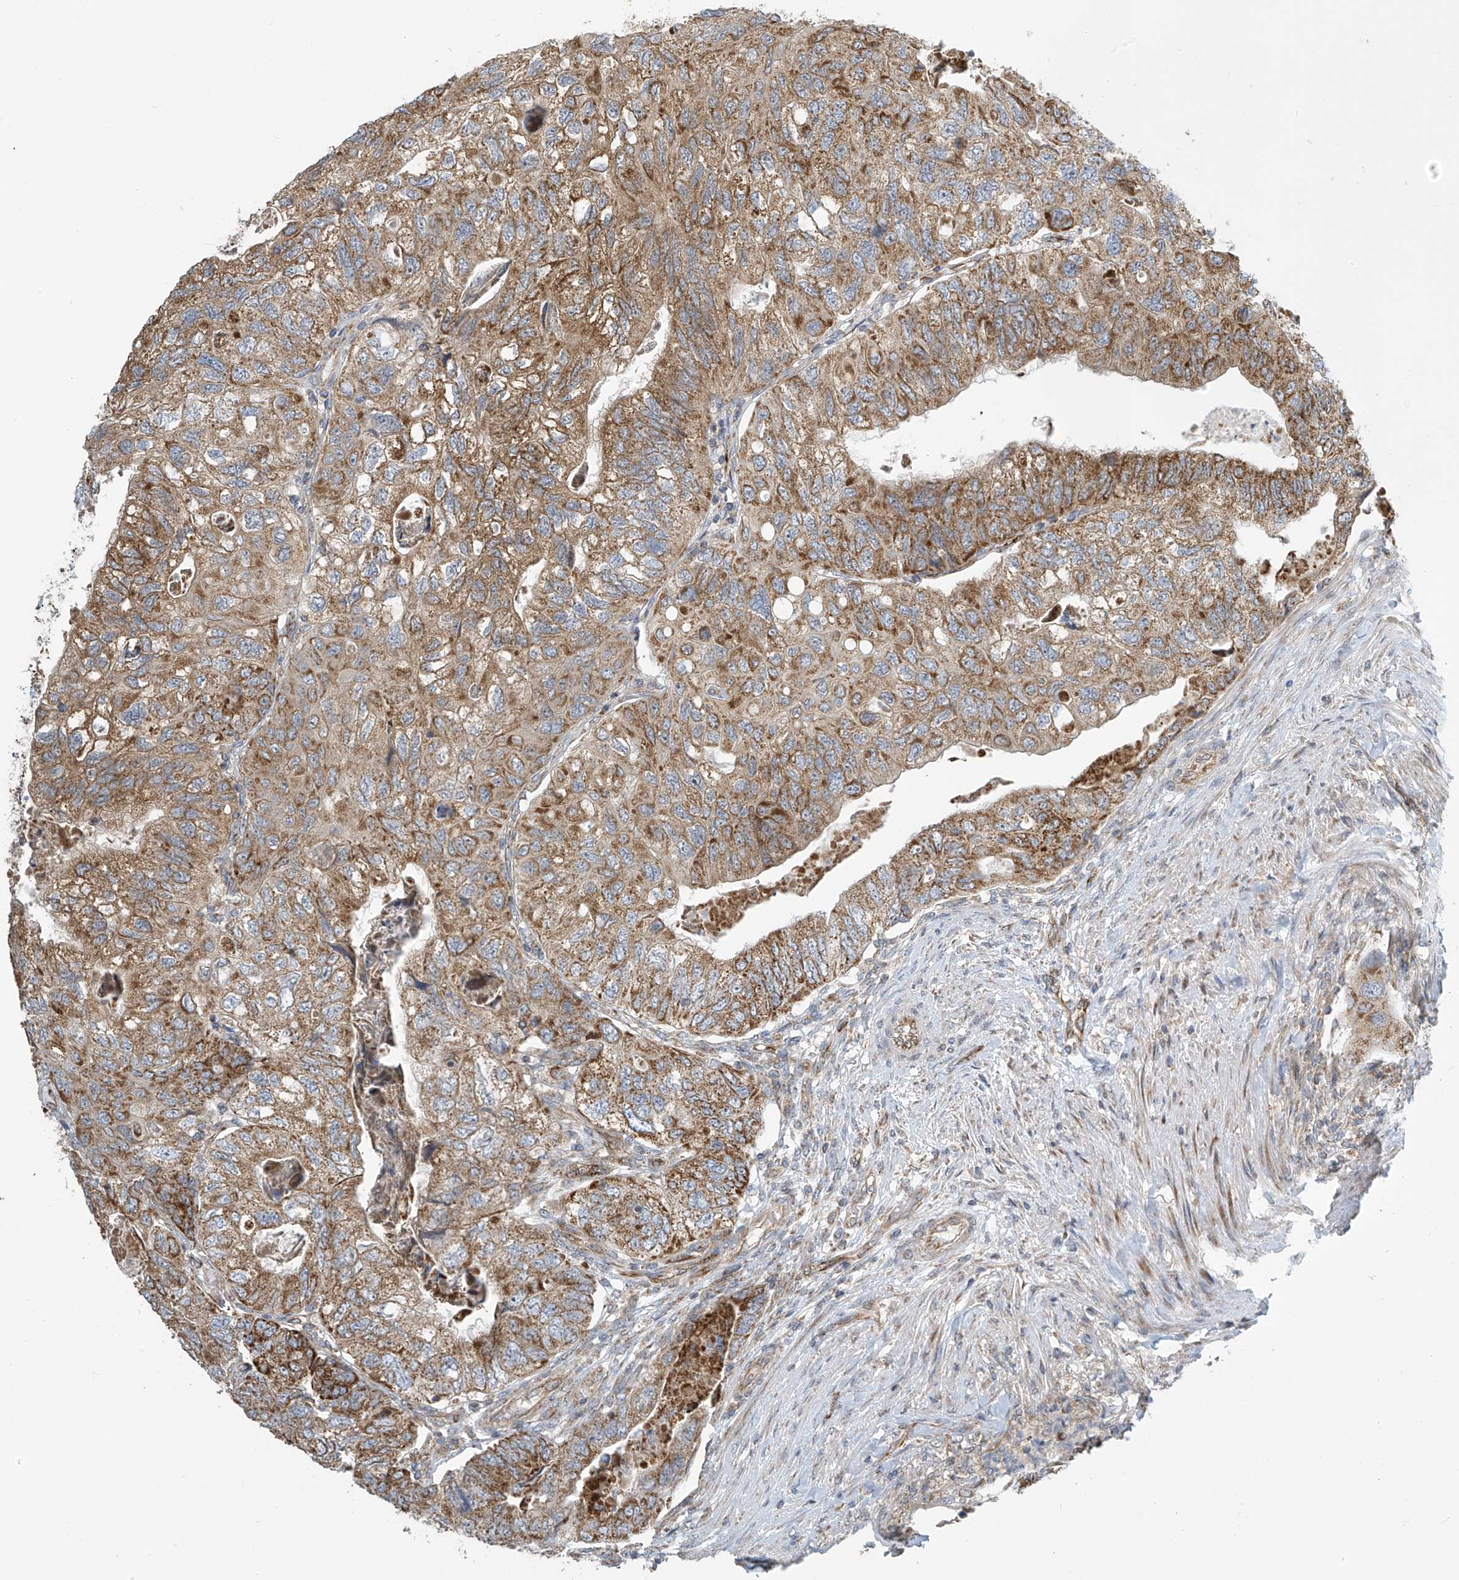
{"staining": {"intensity": "moderate", "quantity": ">75%", "location": "cytoplasmic/membranous"}, "tissue": "colorectal cancer", "cell_type": "Tumor cells", "image_type": "cancer", "snomed": [{"axis": "morphology", "description": "Adenocarcinoma, NOS"}, {"axis": "topography", "description": "Rectum"}], "caption": "A high-resolution micrograph shows immunohistochemistry staining of colorectal cancer, which shows moderate cytoplasmic/membranous staining in approximately >75% of tumor cells.", "gene": "METTL6", "patient": {"sex": "male", "age": 63}}